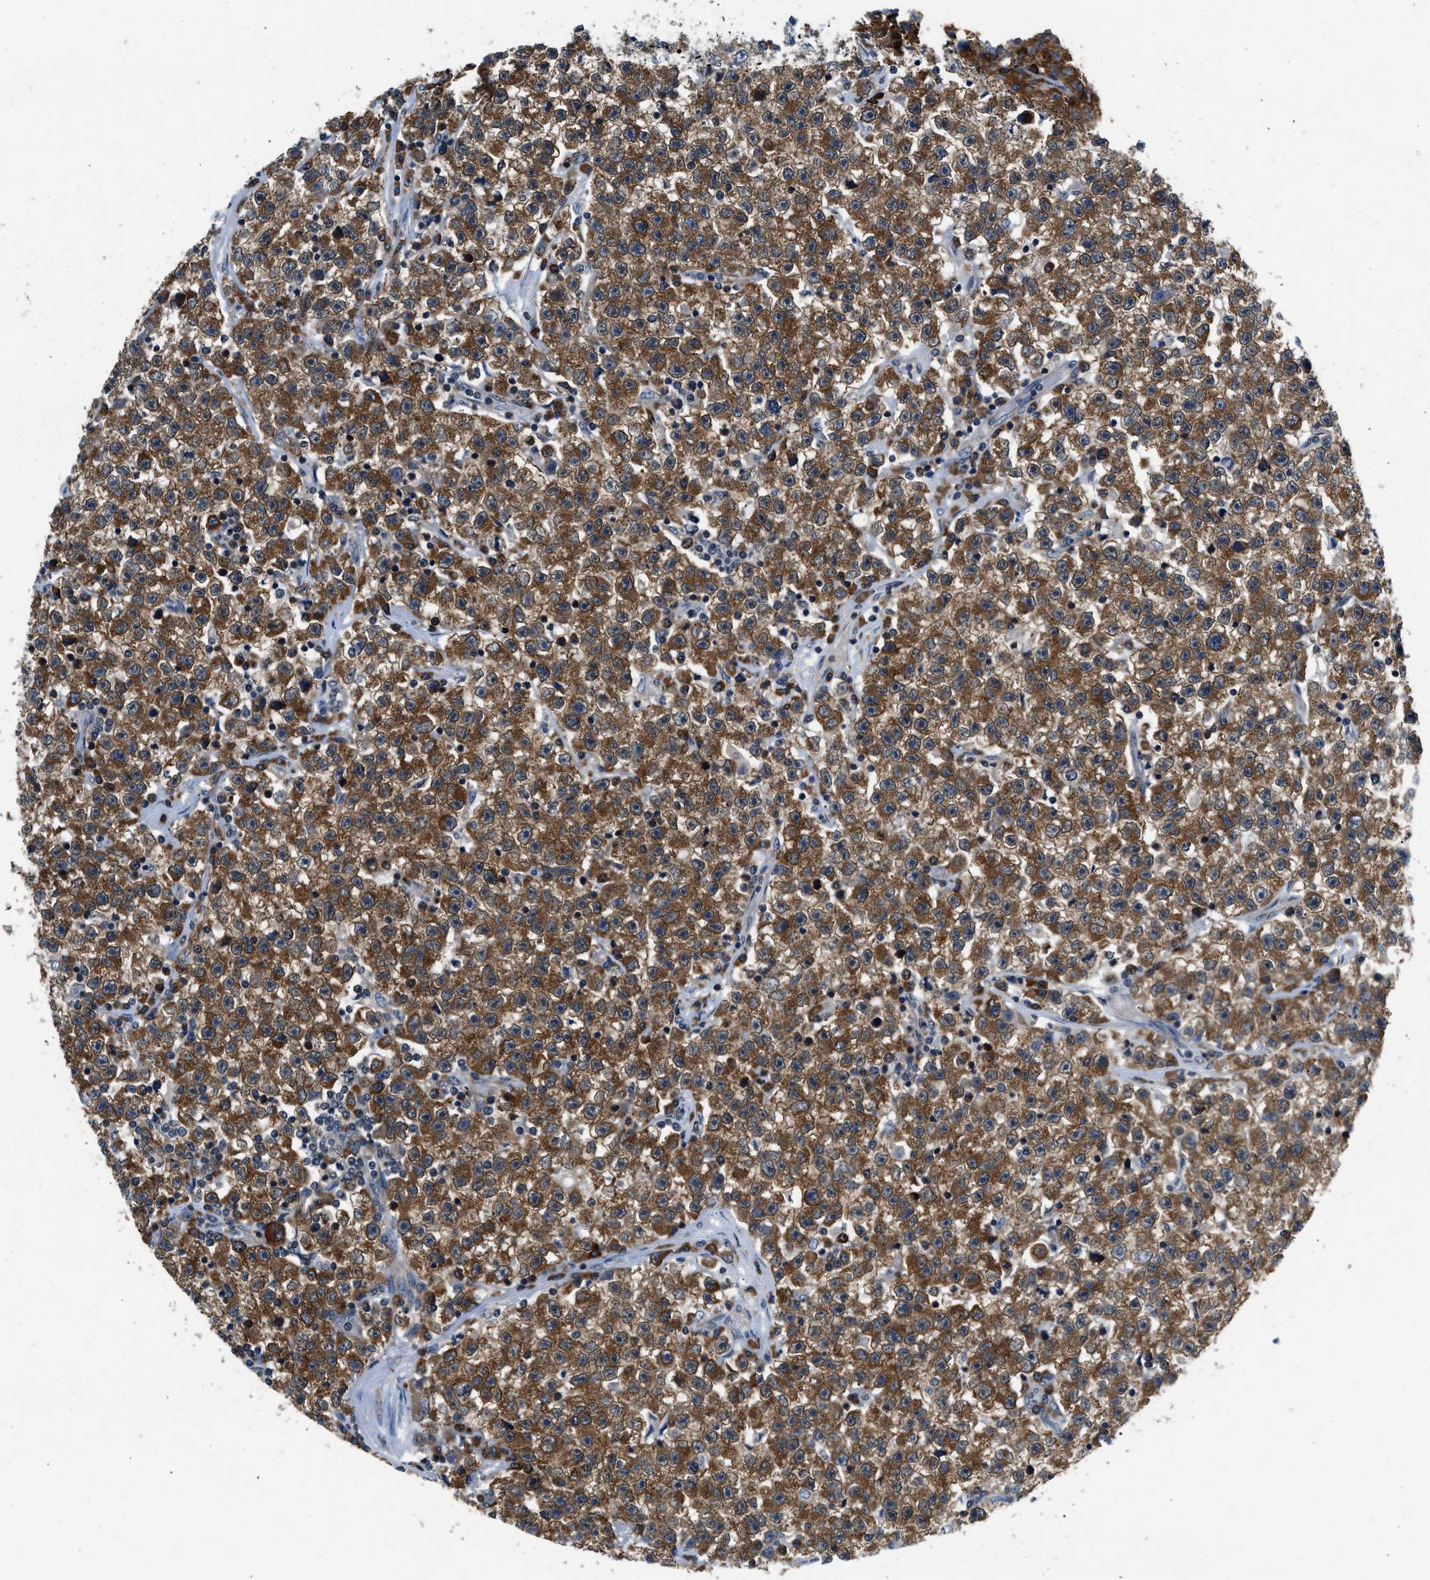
{"staining": {"intensity": "strong", "quantity": ">75%", "location": "cytoplasmic/membranous"}, "tissue": "testis cancer", "cell_type": "Tumor cells", "image_type": "cancer", "snomed": [{"axis": "morphology", "description": "Seminoma, NOS"}, {"axis": "topography", "description": "Testis"}], "caption": "The micrograph exhibits staining of testis seminoma, revealing strong cytoplasmic/membranous protein positivity (brown color) within tumor cells. Nuclei are stained in blue.", "gene": "PA2G4", "patient": {"sex": "male", "age": 22}}